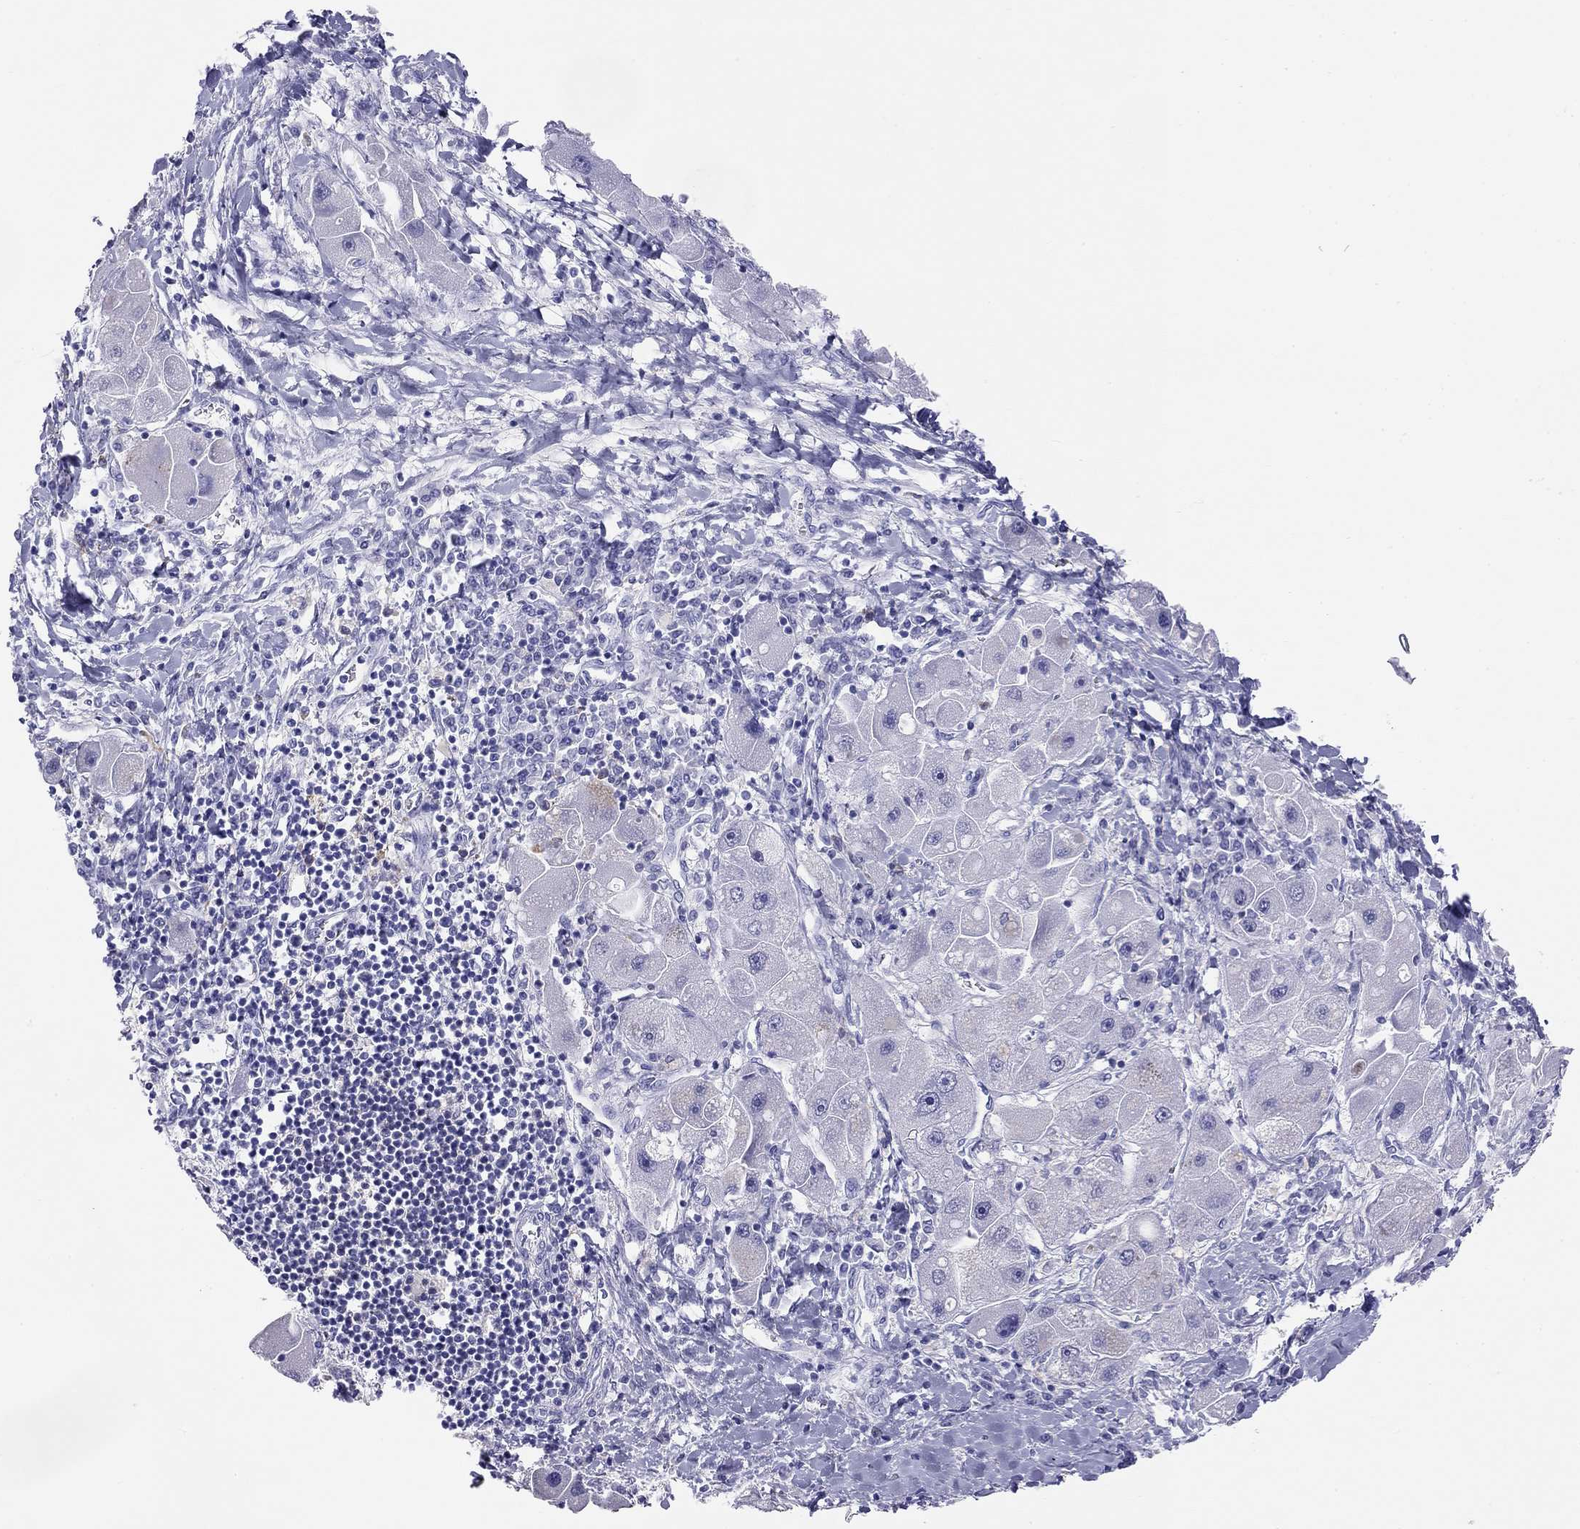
{"staining": {"intensity": "negative", "quantity": "none", "location": "none"}, "tissue": "liver cancer", "cell_type": "Tumor cells", "image_type": "cancer", "snomed": [{"axis": "morphology", "description": "Carcinoma, Hepatocellular, NOS"}, {"axis": "topography", "description": "Liver"}], "caption": "A micrograph of human liver cancer is negative for staining in tumor cells.", "gene": "HLA-DQB2", "patient": {"sex": "male", "age": 24}}